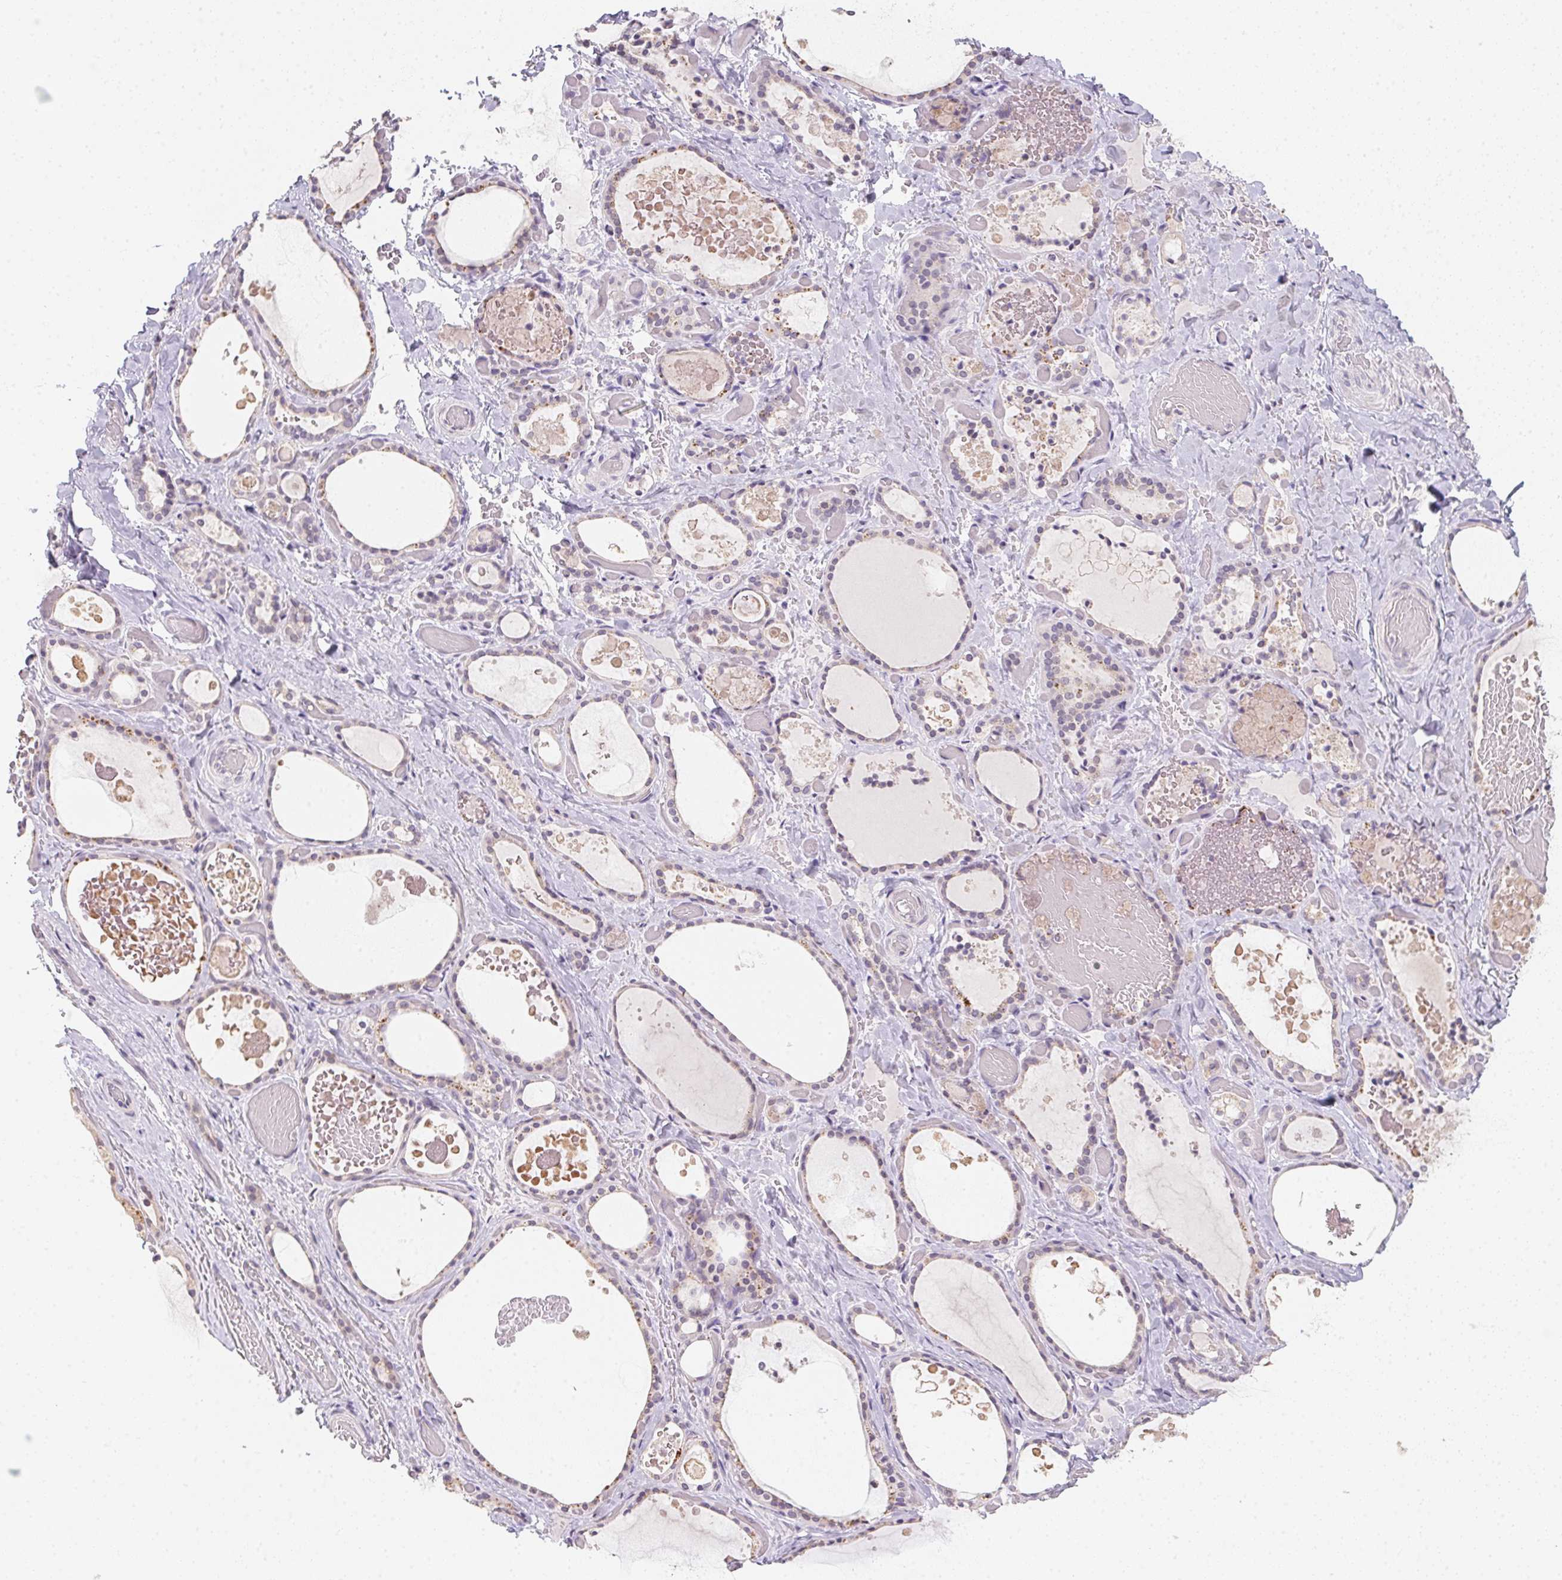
{"staining": {"intensity": "negative", "quantity": "none", "location": "none"}, "tissue": "thyroid gland", "cell_type": "Glandular cells", "image_type": "normal", "snomed": [{"axis": "morphology", "description": "Normal tissue, NOS"}, {"axis": "topography", "description": "Thyroid gland"}], "caption": "Immunohistochemistry (IHC) of unremarkable human thyroid gland demonstrates no expression in glandular cells.", "gene": "SLC6A18", "patient": {"sex": "female", "age": 56}}